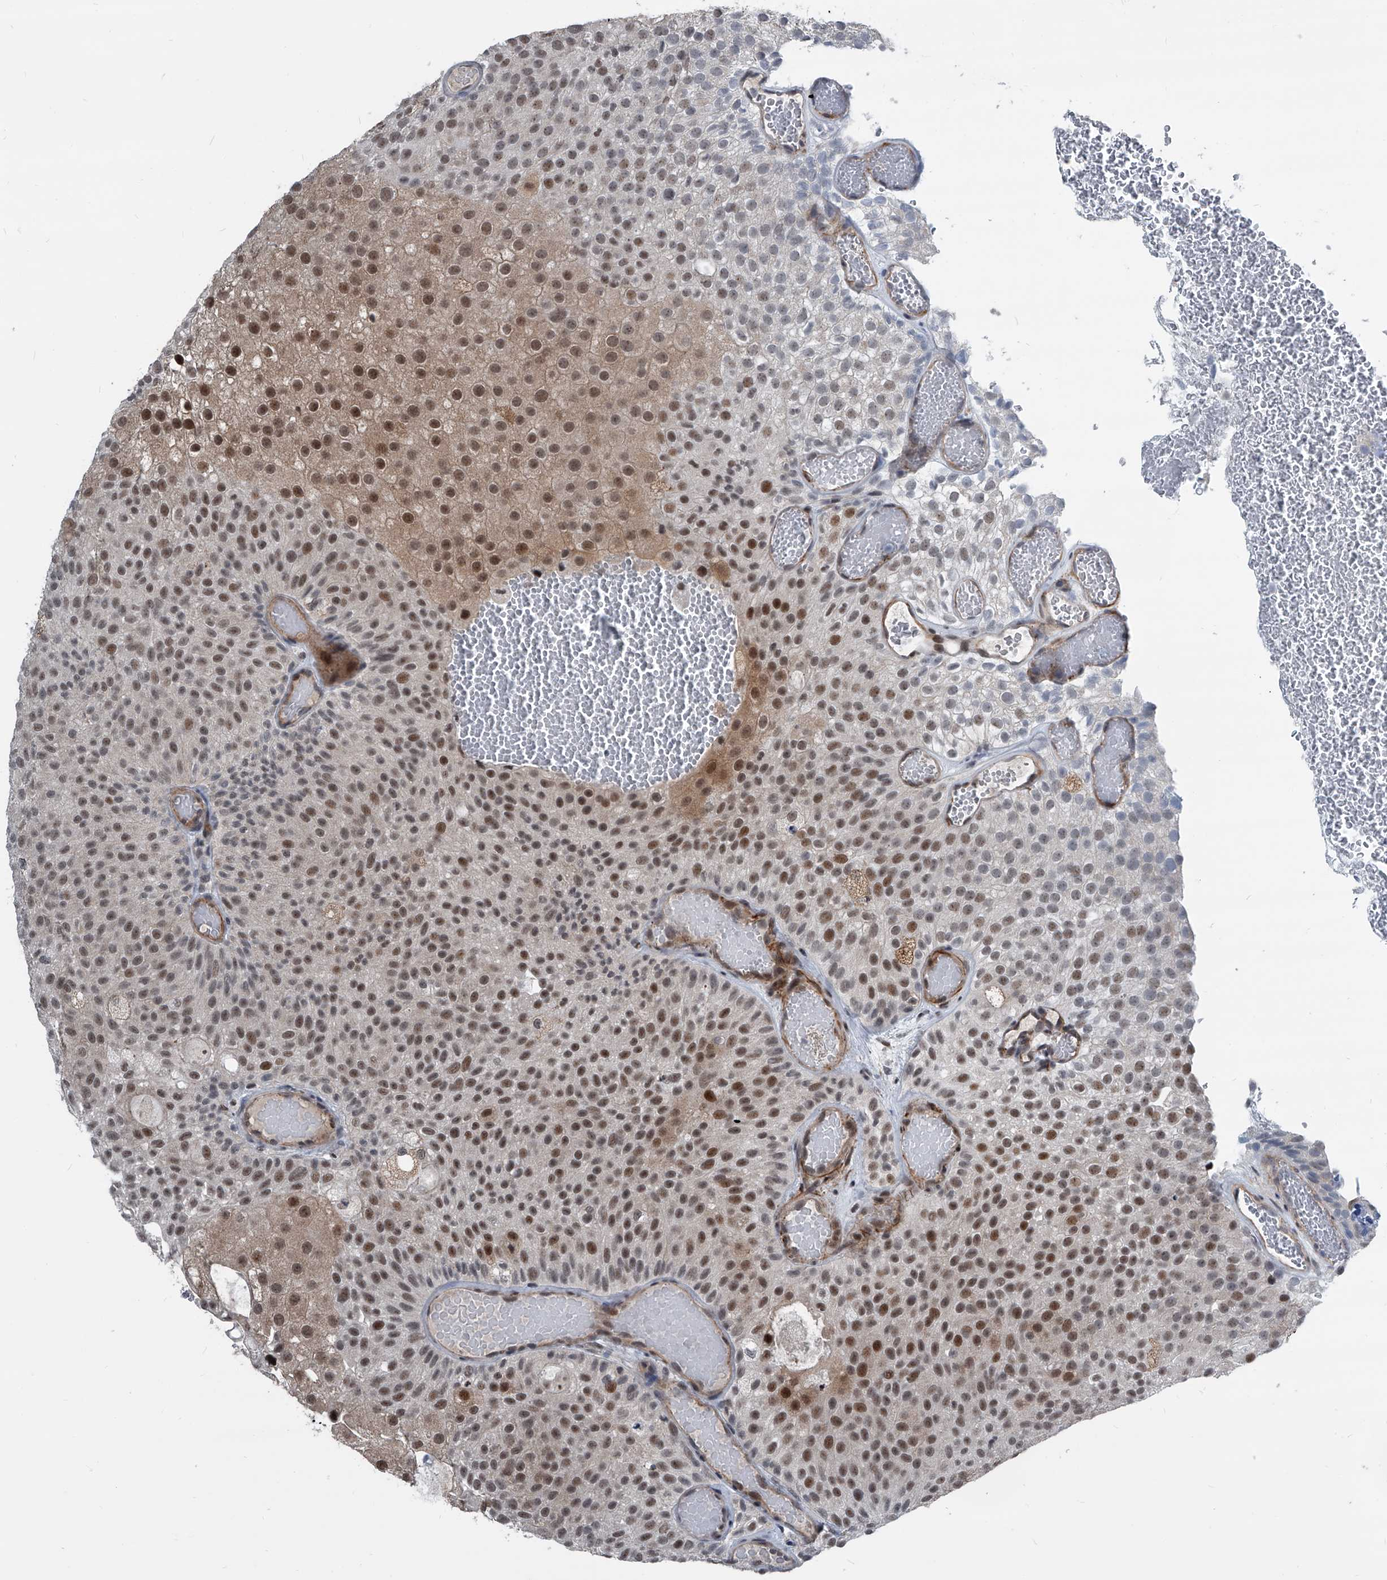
{"staining": {"intensity": "moderate", "quantity": ">75%", "location": "nuclear"}, "tissue": "urothelial cancer", "cell_type": "Tumor cells", "image_type": "cancer", "snomed": [{"axis": "morphology", "description": "Urothelial carcinoma, Low grade"}, {"axis": "topography", "description": "Urinary bladder"}], "caption": "Urothelial cancer stained with a protein marker exhibits moderate staining in tumor cells.", "gene": "MEN1", "patient": {"sex": "male", "age": 78}}